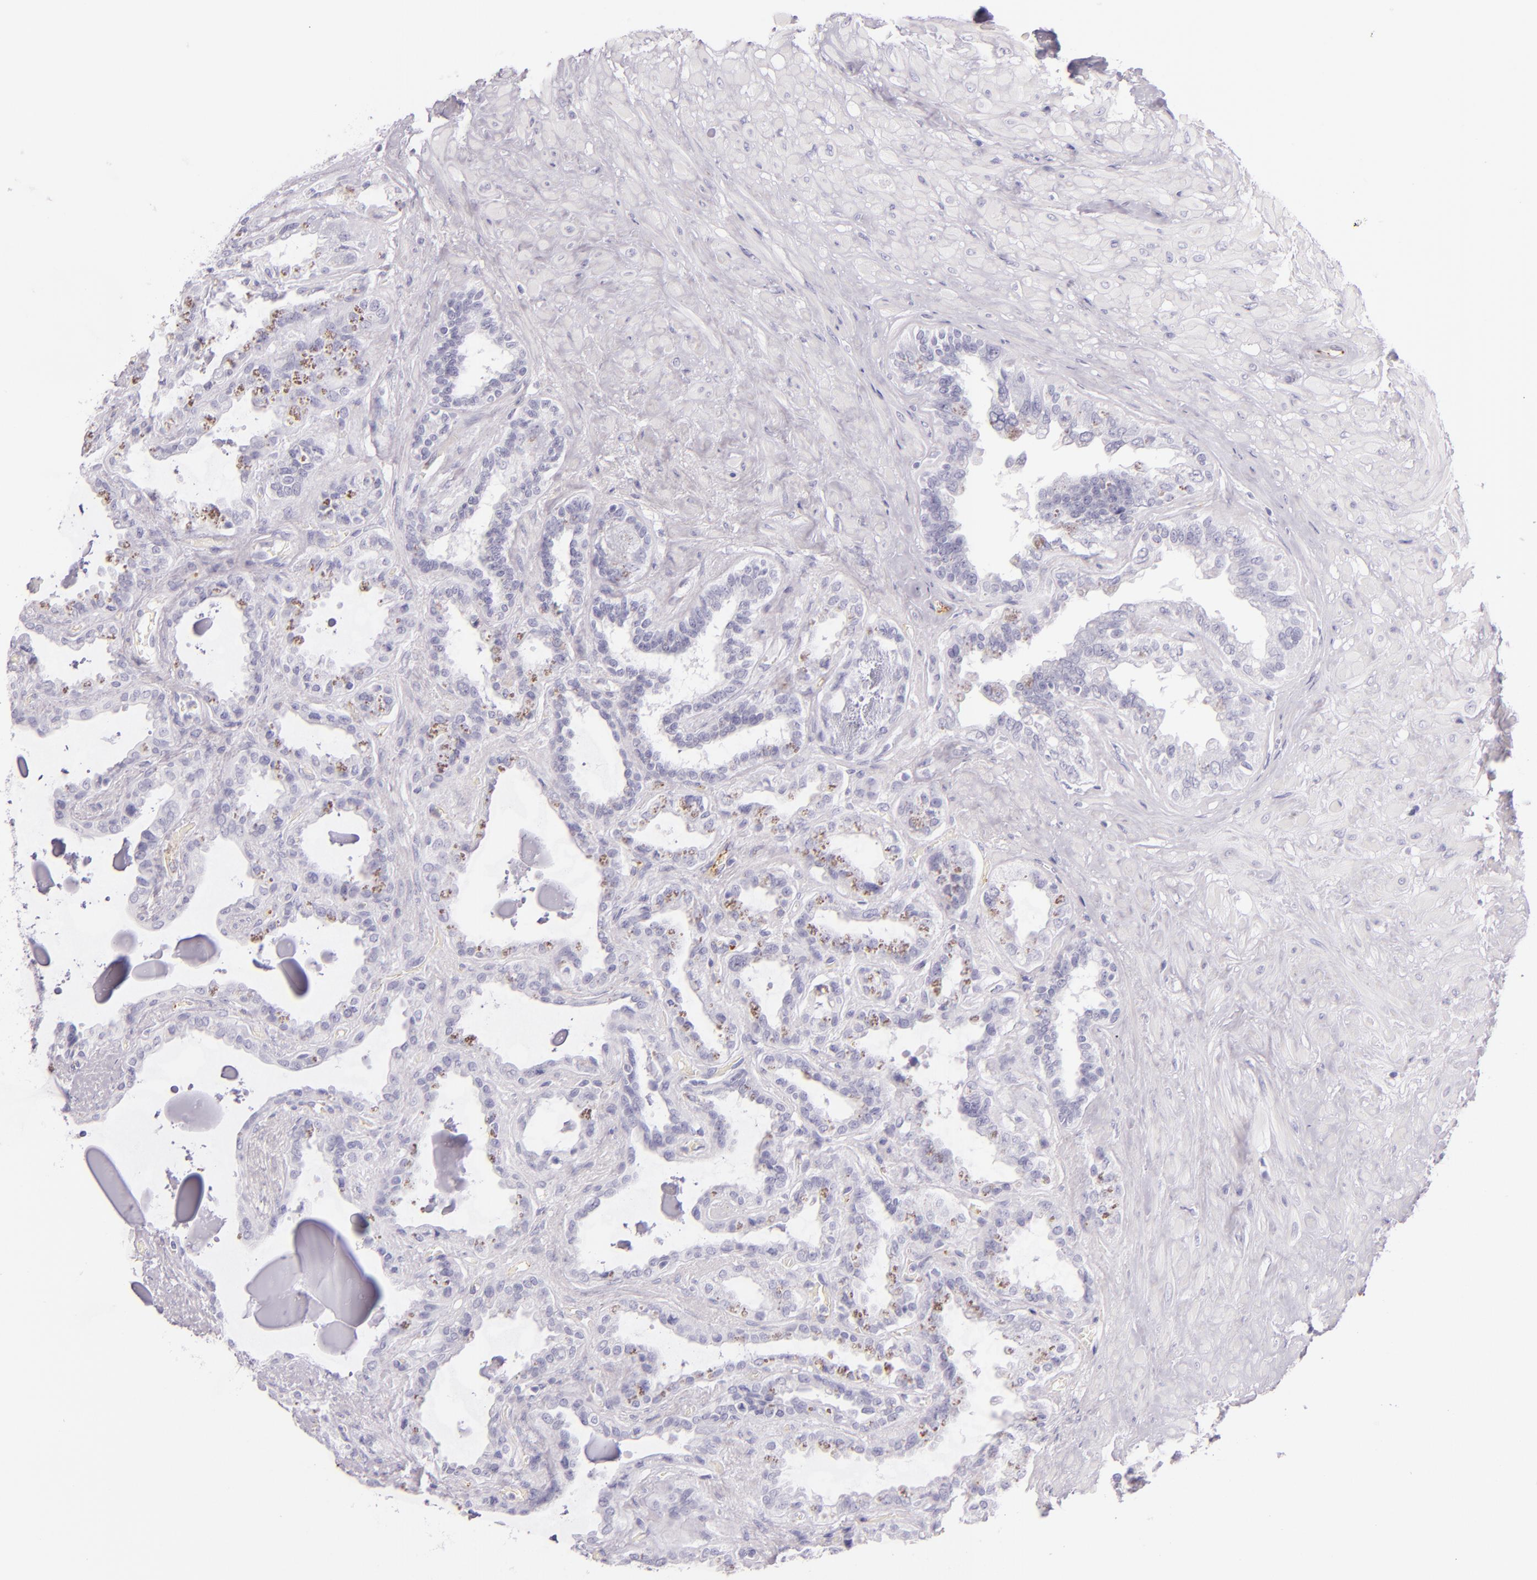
{"staining": {"intensity": "negative", "quantity": "none", "location": "none"}, "tissue": "seminal vesicle", "cell_type": "Glandular cells", "image_type": "normal", "snomed": [{"axis": "morphology", "description": "Normal tissue, NOS"}, {"axis": "morphology", "description": "Inflammation, NOS"}, {"axis": "topography", "description": "Urinary bladder"}, {"axis": "topography", "description": "Prostate"}, {"axis": "topography", "description": "Seminal veicle"}], "caption": "DAB immunohistochemical staining of normal human seminal vesicle reveals no significant positivity in glandular cells. The staining is performed using DAB brown chromogen with nuclei counter-stained in using hematoxylin.", "gene": "SELP", "patient": {"sex": "male", "age": 82}}